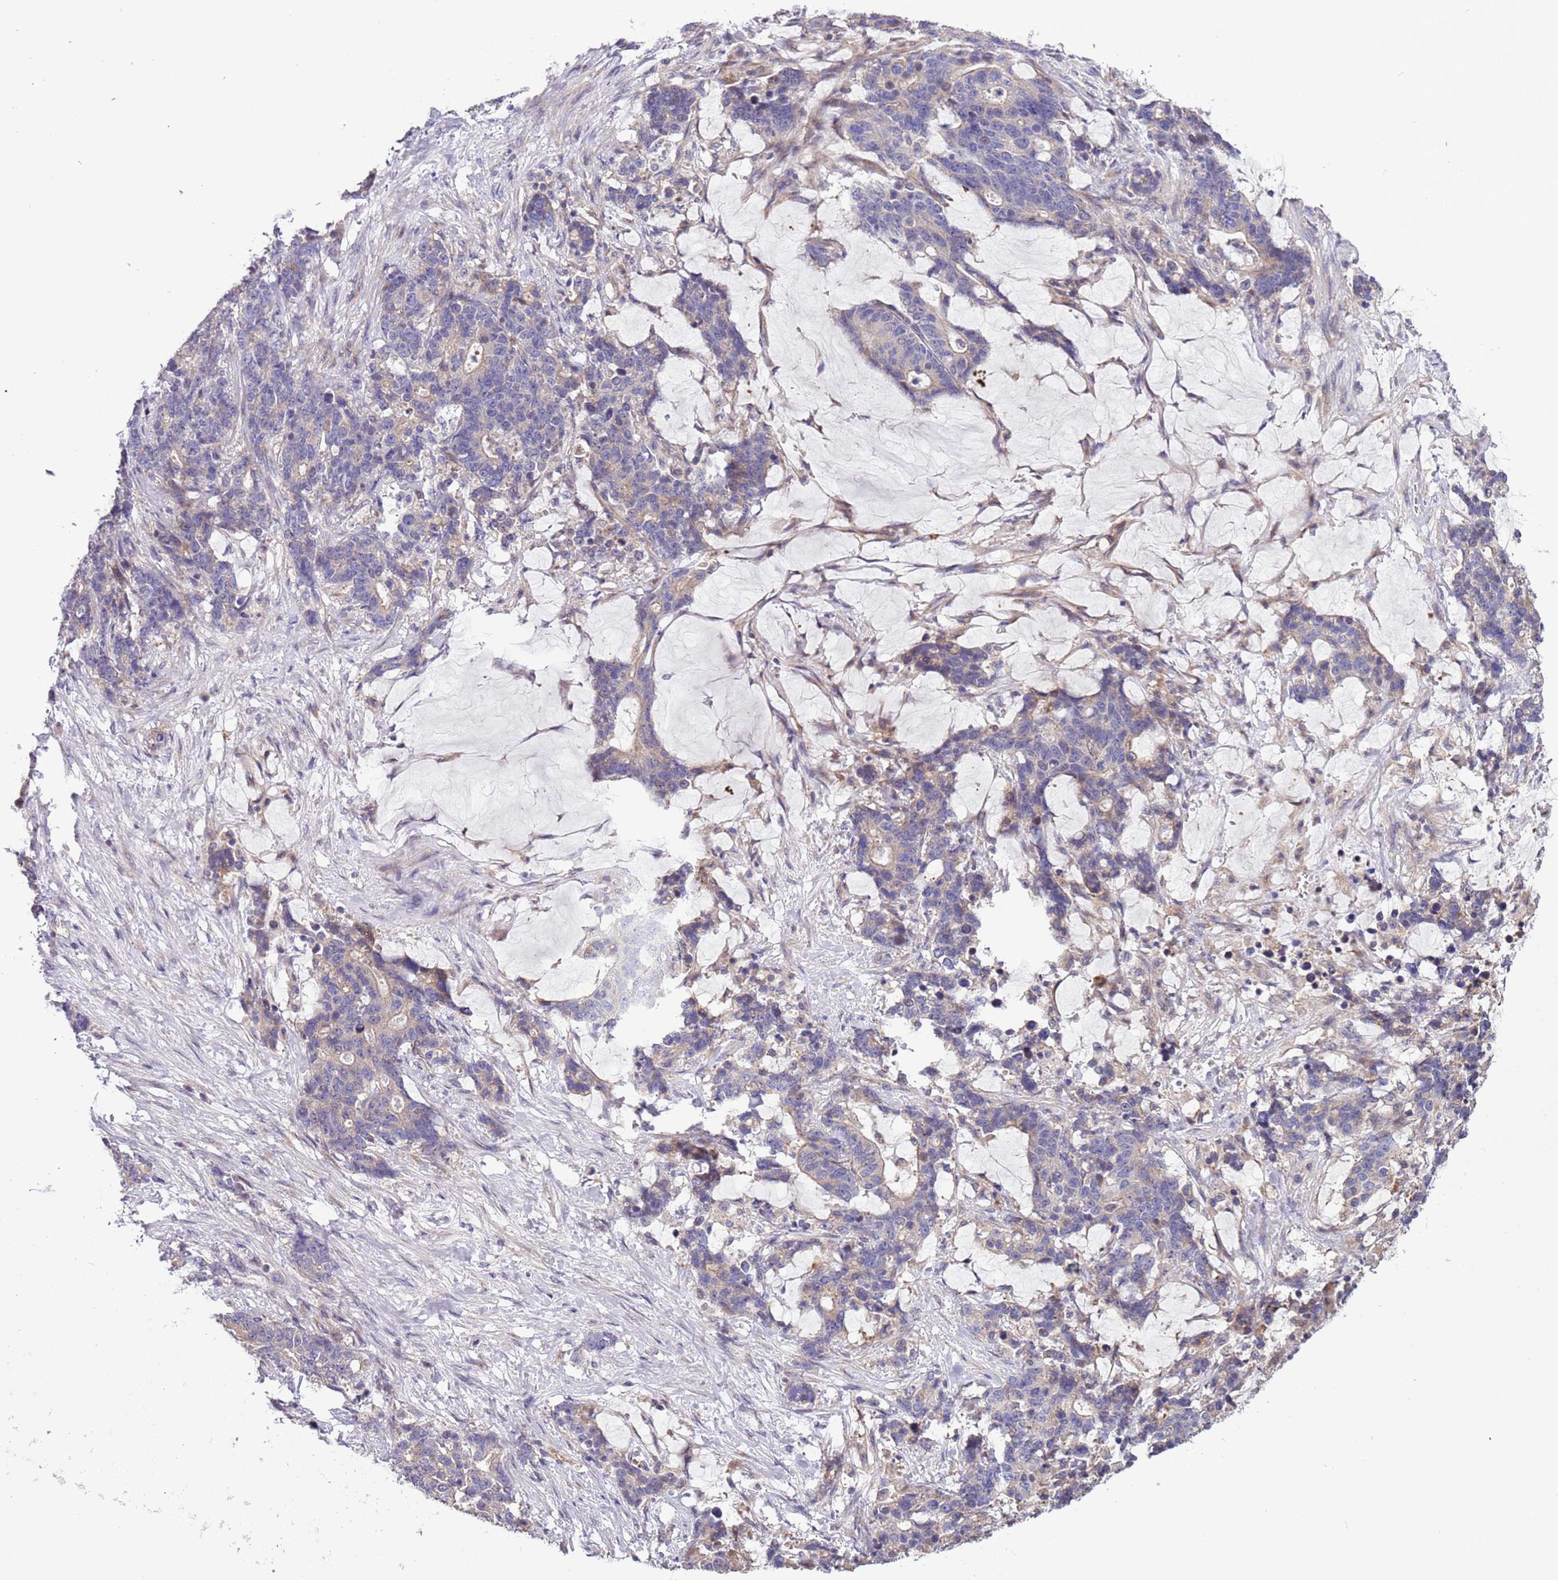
{"staining": {"intensity": "negative", "quantity": "none", "location": "none"}, "tissue": "stomach cancer", "cell_type": "Tumor cells", "image_type": "cancer", "snomed": [{"axis": "morphology", "description": "Normal tissue, NOS"}, {"axis": "morphology", "description": "Adenocarcinoma, NOS"}, {"axis": "topography", "description": "Stomach"}], "caption": "High magnification brightfield microscopy of stomach cancer (adenocarcinoma) stained with DAB (brown) and counterstained with hematoxylin (blue): tumor cells show no significant expression.", "gene": "LAMB4", "patient": {"sex": "female", "age": 64}}